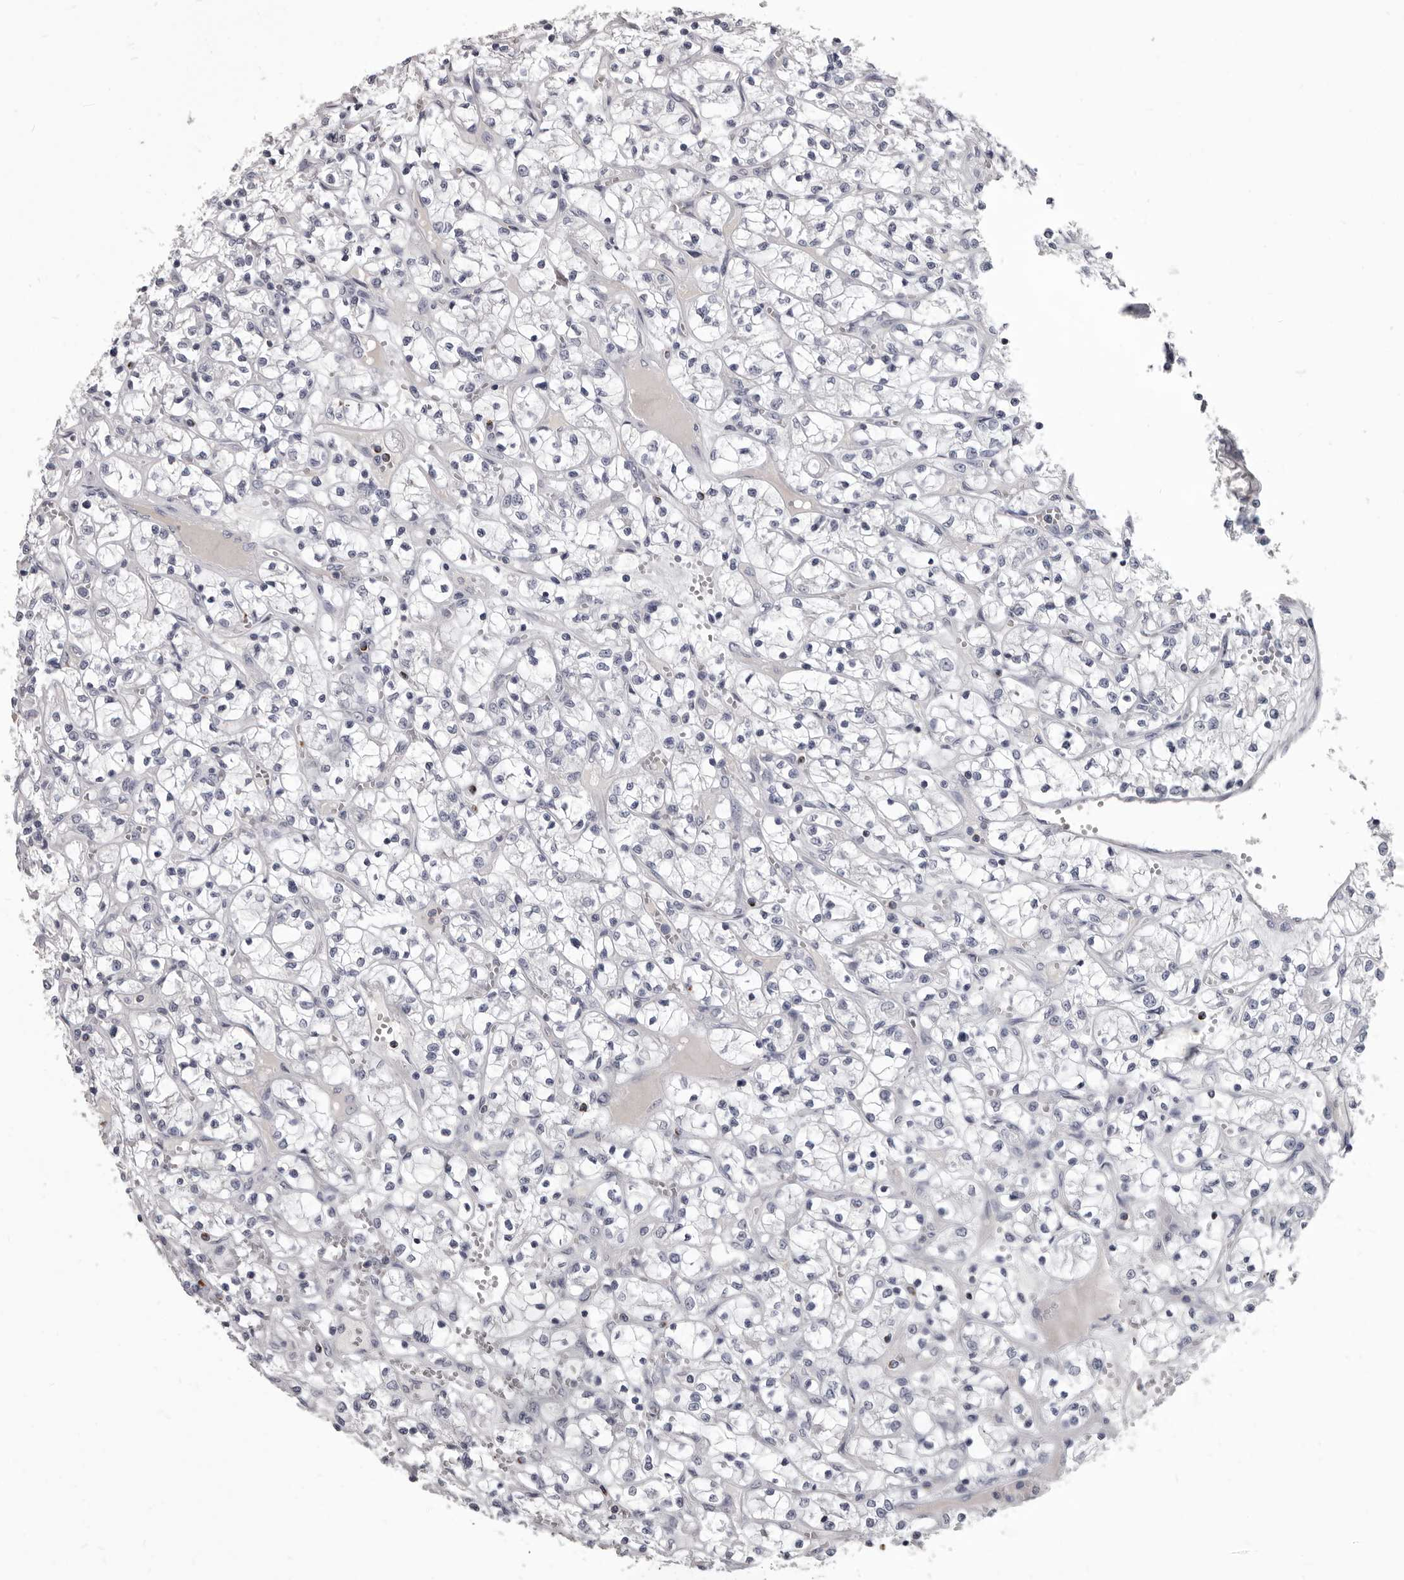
{"staining": {"intensity": "negative", "quantity": "none", "location": "none"}, "tissue": "renal cancer", "cell_type": "Tumor cells", "image_type": "cancer", "snomed": [{"axis": "morphology", "description": "Adenocarcinoma, NOS"}, {"axis": "topography", "description": "Kidney"}], "caption": "Tumor cells are negative for protein expression in human adenocarcinoma (renal).", "gene": "GZMH", "patient": {"sex": "female", "age": 69}}